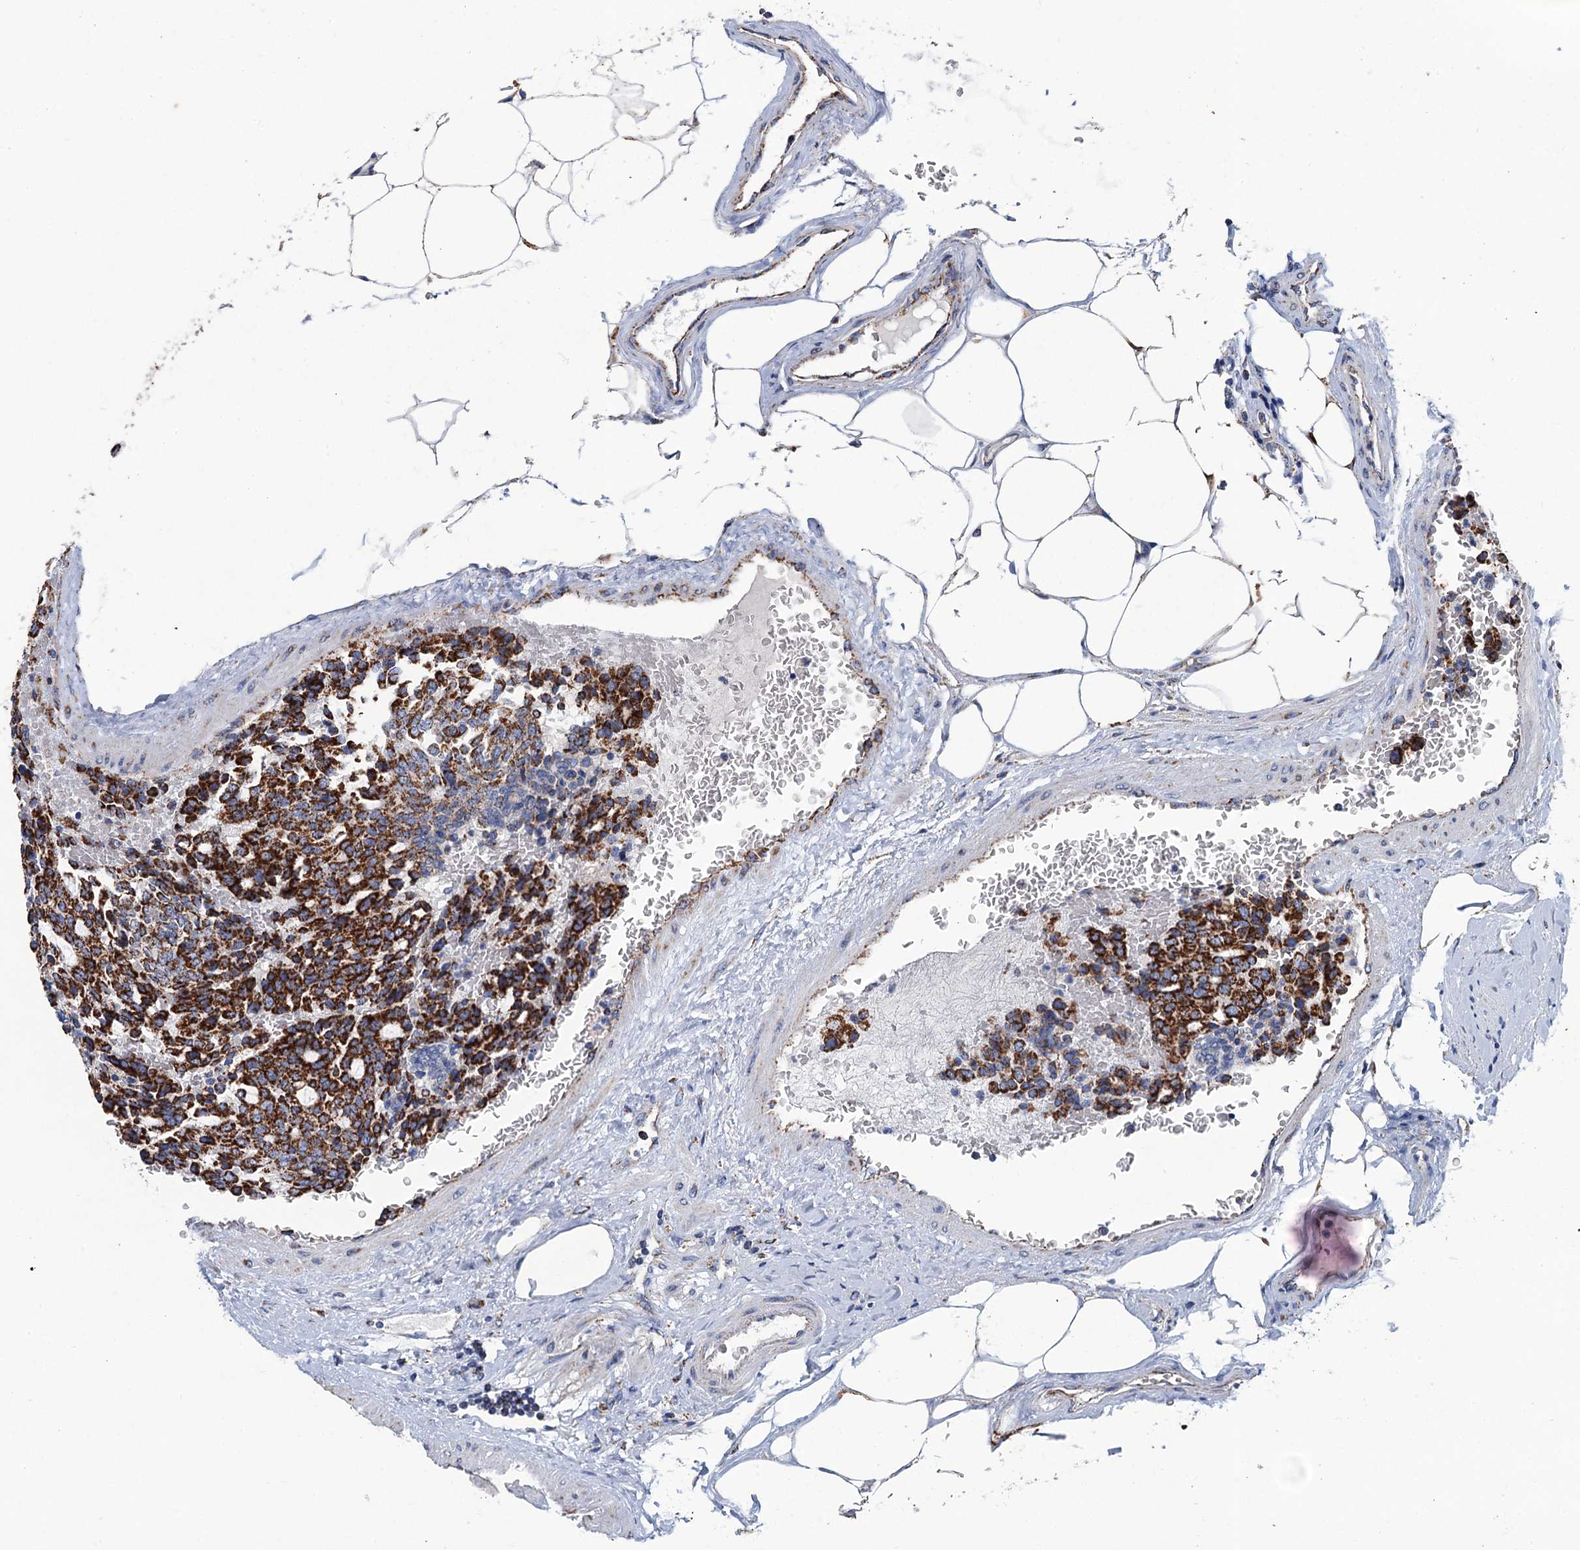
{"staining": {"intensity": "strong", "quantity": ">75%", "location": "cytoplasmic/membranous"}, "tissue": "carcinoid", "cell_type": "Tumor cells", "image_type": "cancer", "snomed": [{"axis": "morphology", "description": "Carcinoid, malignant, NOS"}, {"axis": "topography", "description": "Pancreas"}], "caption": "Immunohistochemistry of human carcinoid (malignant) exhibits high levels of strong cytoplasmic/membranous positivity in about >75% of tumor cells.", "gene": "IVD", "patient": {"sex": "female", "age": 54}}